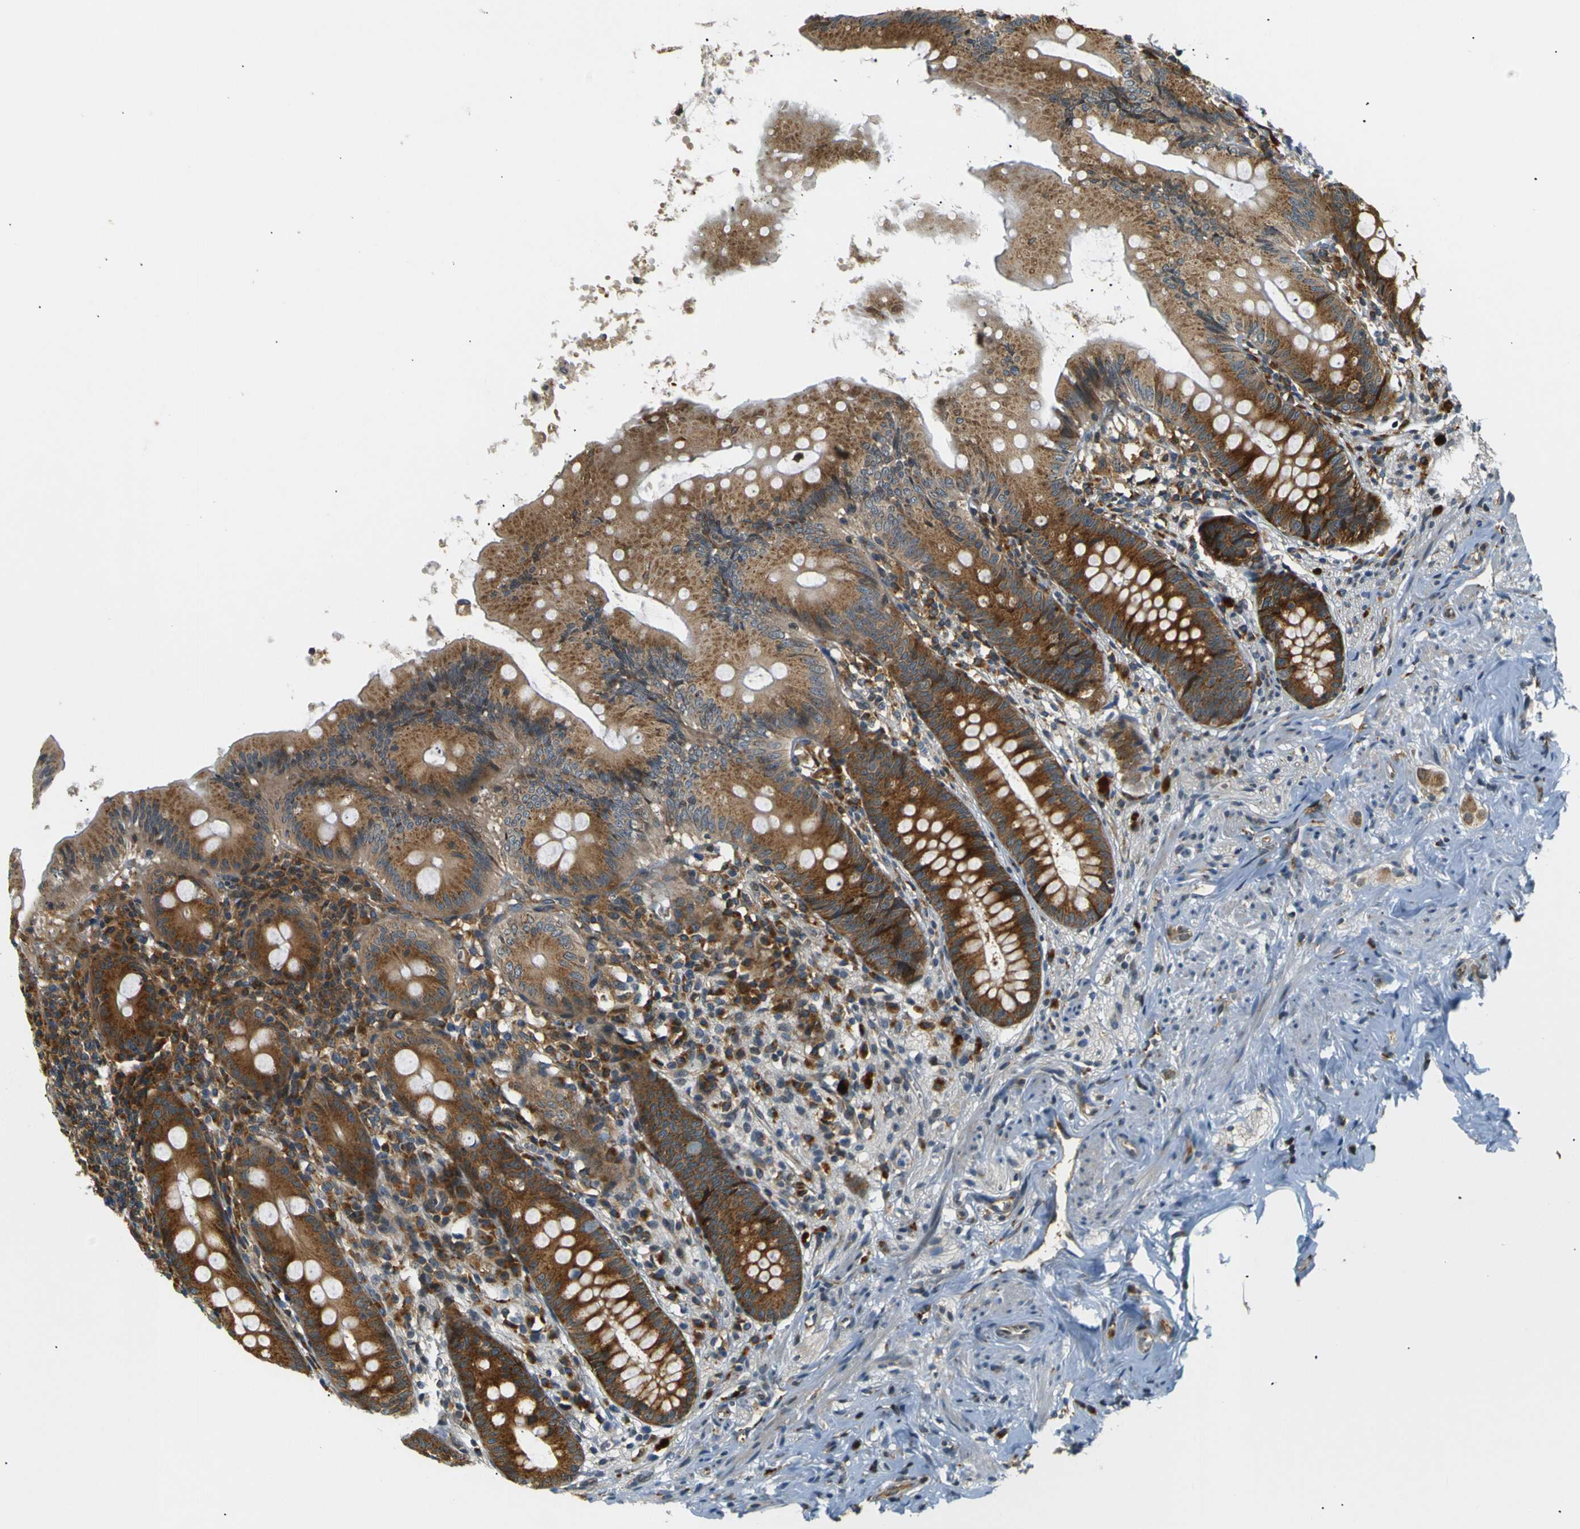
{"staining": {"intensity": "strong", "quantity": ">75%", "location": "cytoplasmic/membranous"}, "tissue": "appendix", "cell_type": "Glandular cells", "image_type": "normal", "snomed": [{"axis": "morphology", "description": "Normal tissue, NOS"}, {"axis": "topography", "description": "Appendix"}], "caption": "The micrograph displays immunohistochemical staining of benign appendix. There is strong cytoplasmic/membranous expression is seen in about >75% of glandular cells. The staining is performed using DAB brown chromogen to label protein expression. The nuclei are counter-stained blue using hematoxylin.", "gene": "ABCE1", "patient": {"sex": "male", "age": 56}}